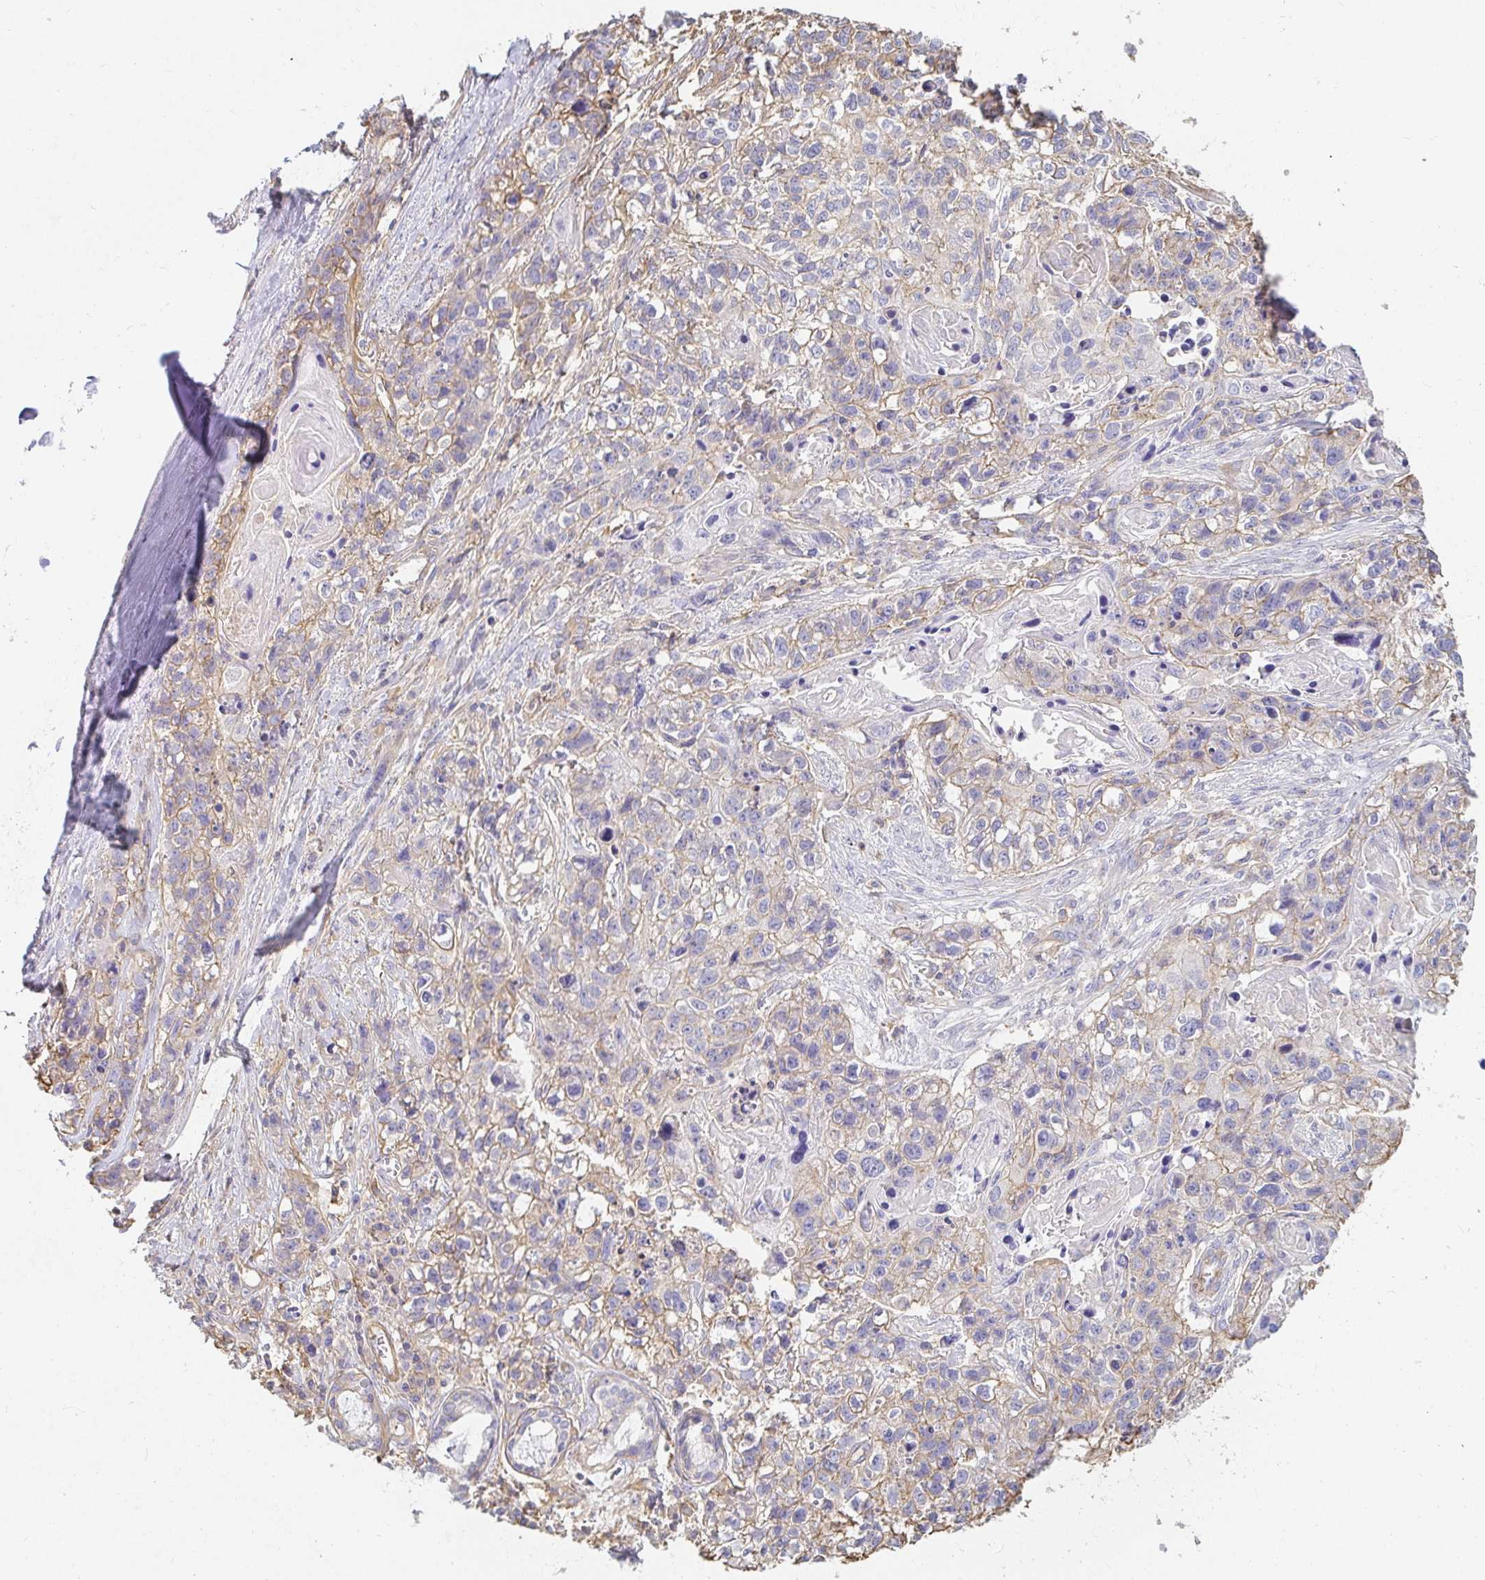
{"staining": {"intensity": "weak", "quantity": "25%-75%", "location": "cytoplasmic/membranous"}, "tissue": "lung cancer", "cell_type": "Tumor cells", "image_type": "cancer", "snomed": [{"axis": "morphology", "description": "Squamous cell carcinoma, NOS"}, {"axis": "topography", "description": "Lung"}], "caption": "High-magnification brightfield microscopy of squamous cell carcinoma (lung) stained with DAB (3,3'-diaminobenzidine) (brown) and counterstained with hematoxylin (blue). tumor cells exhibit weak cytoplasmic/membranous staining is present in approximately25%-75% of cells. (Brightfield microscopy of DAB IHC at high magnification).", "gene": "TSPAN19", "patient": {"sex": "male", "age": 74}}